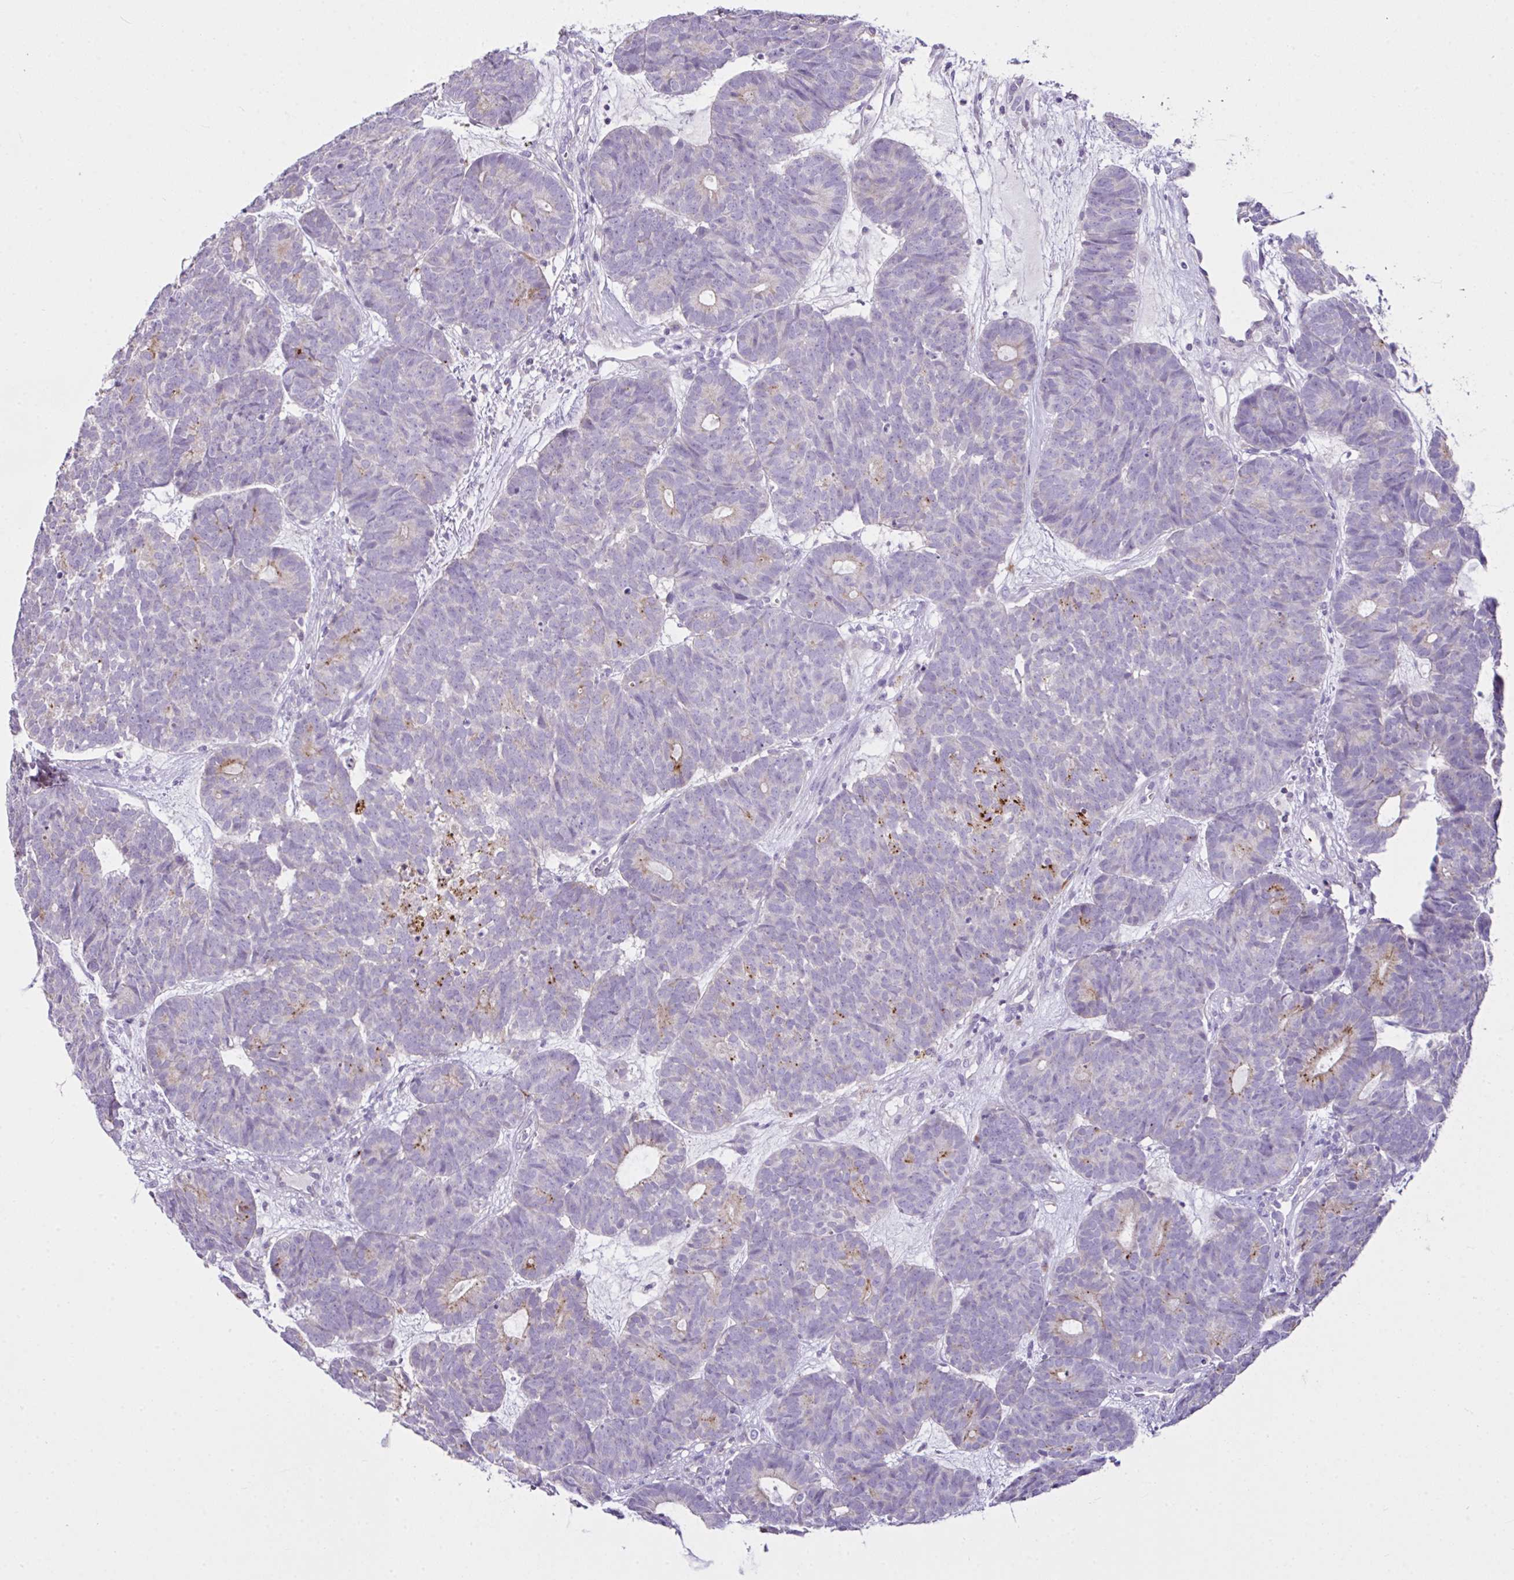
{"staining": {"intensity": "moderate", "quantity": "<25%", "location": "cytoplasmic/membranous"}, "tissue": "head and neck cancer", "cell_type": "Tumor cells", "image_type": "cancer", "snomed": [{"axis": "morphology", "description": "Adenocarcinoma, NOS"}, {"axis": "topography", "description": "Head-Neck"}], "caption": "Immunohistochemical staining of human adenocarcinoma (head and neck) reveals low levels of moderate cytoplasmic/membranous protein positivity in approximately <25% of tumor cells.", "gene": "D2HGDH", "patient": {"sex": "female", "age": 81}}